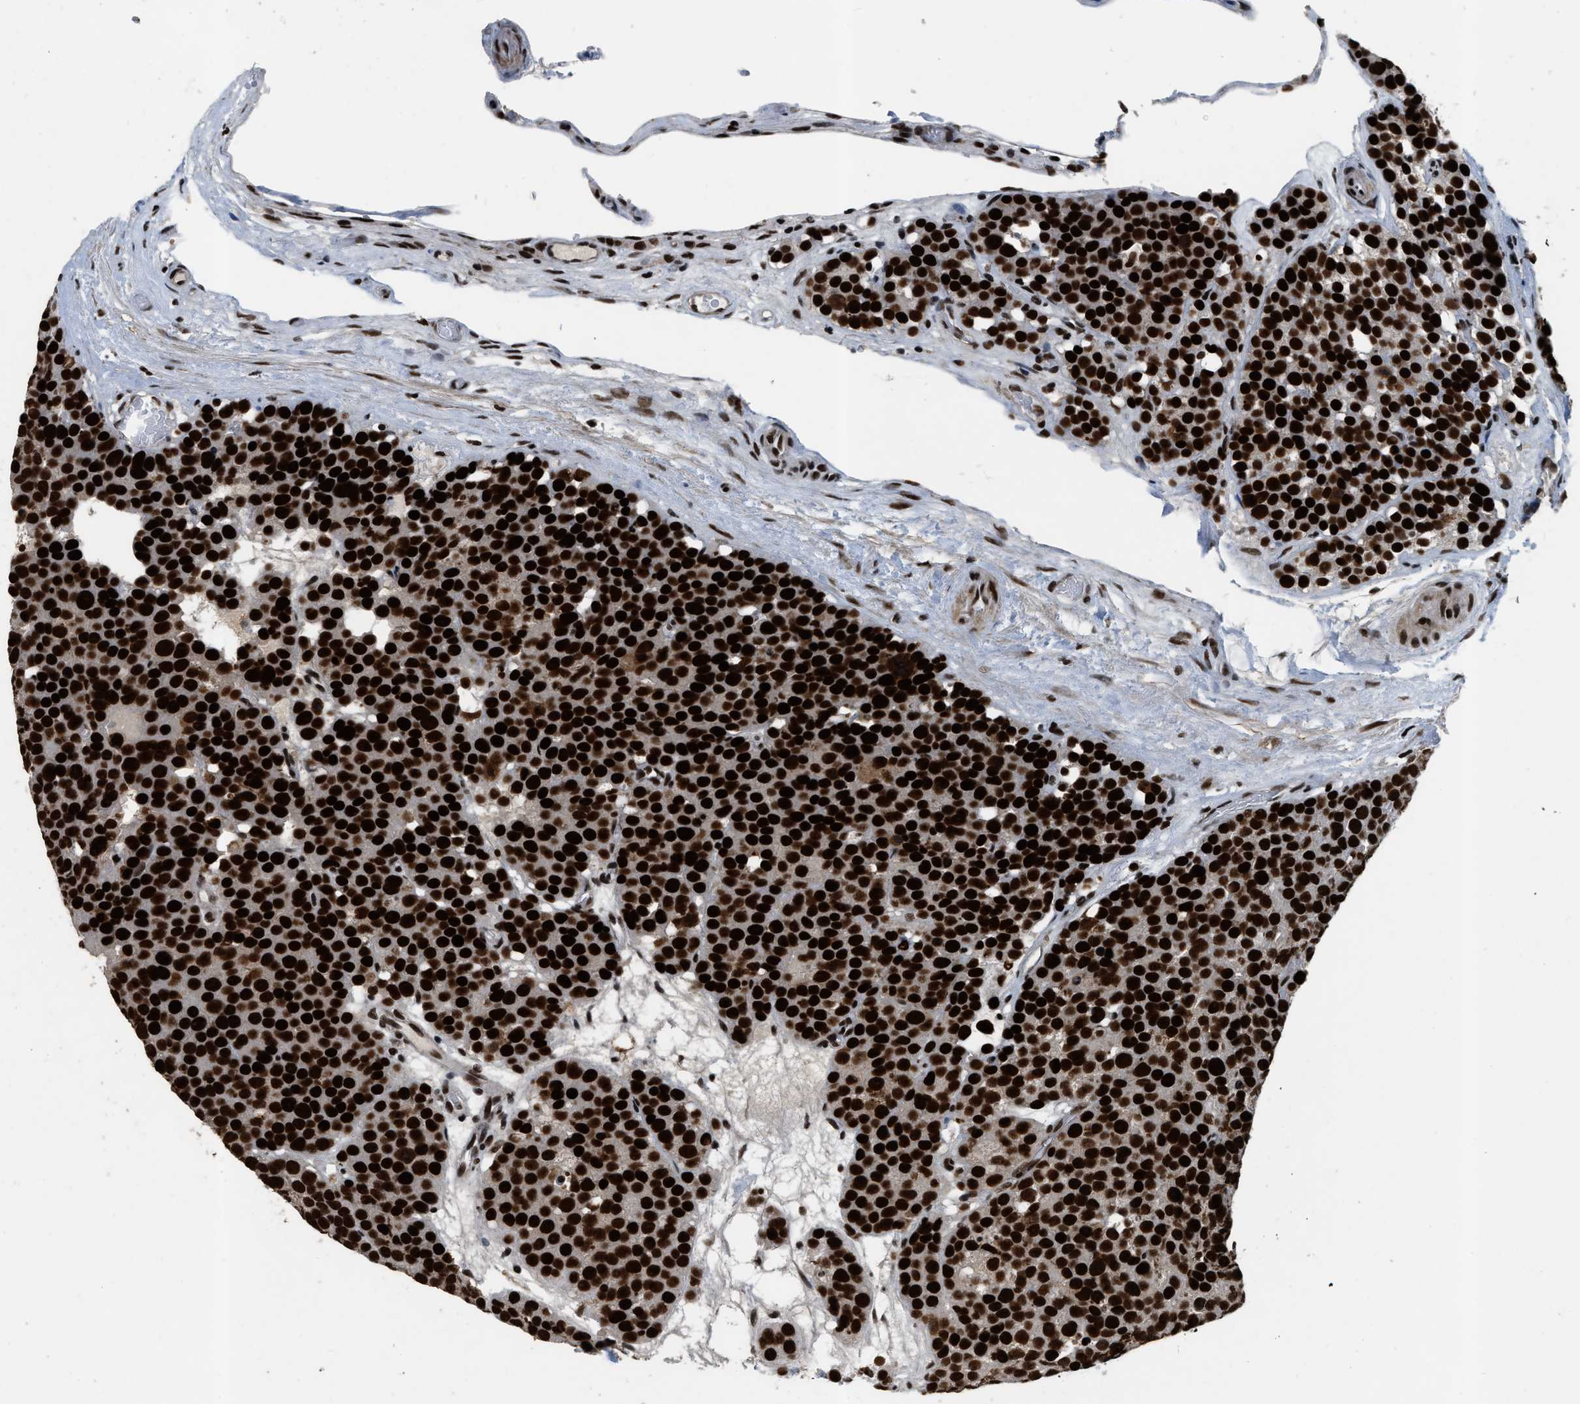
{"staining": {"intensity": "strong", "quantity": ">75%", "location": "nuclear"}, "tissue": "testis cancer", "cell_type": "Tumor cells", "image_type": "cancer", "snomed": [{"axis": "morphology", "description": "Seminoma, NOS"}, {"axis": "topography", "description": "Testis"}], "caption": "The micrograph exhibits immunohistochemical staining of seminoma (testis). There is strong nuclear staining is appreciated in about >75% of tumor cells.", "gene": "SMARCB1", "patient": {"sex": "male", "age": 71}}